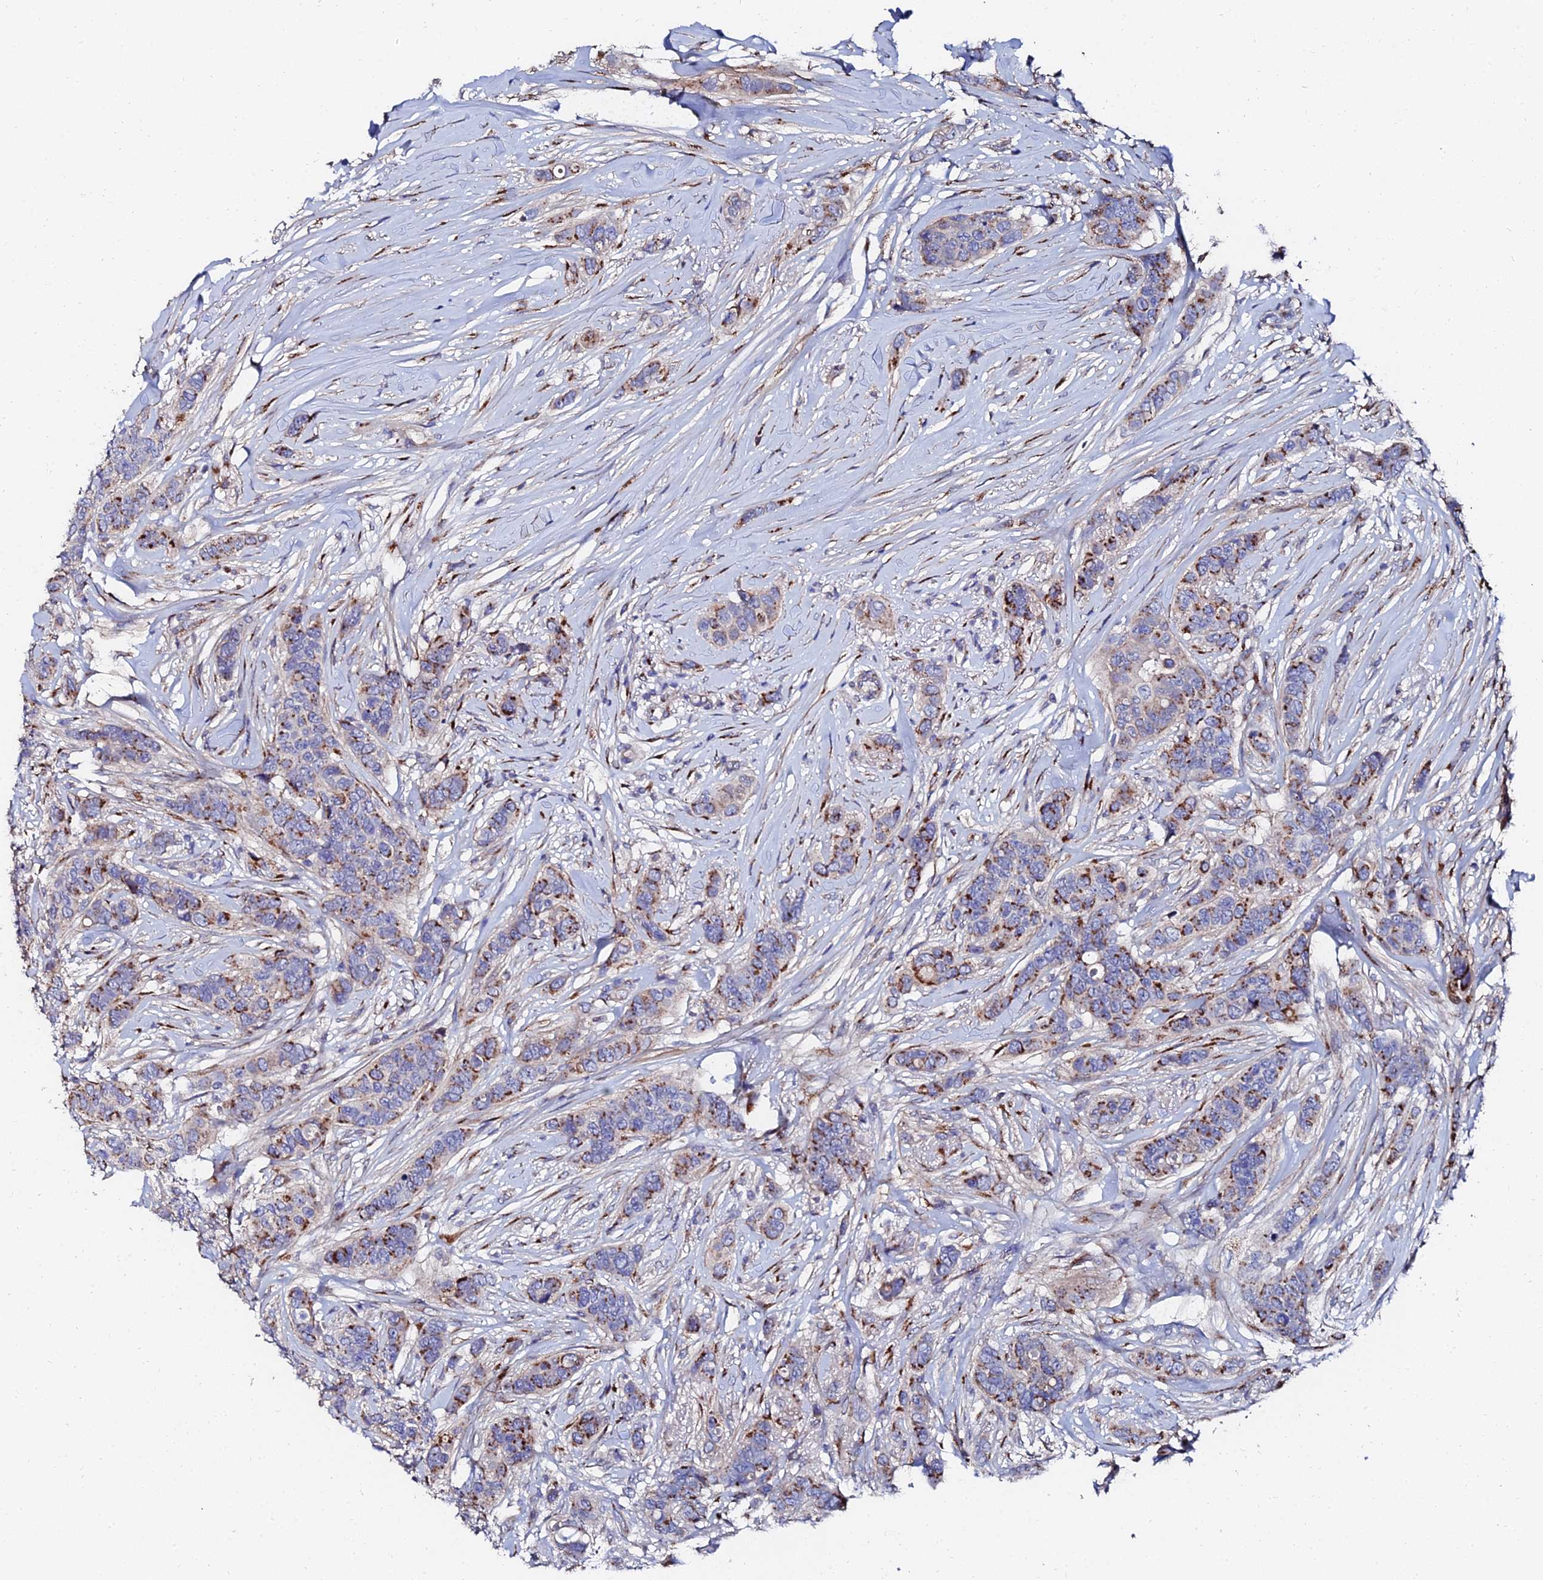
{"staining": {"intensity": "moderate", "quantity": "25%-75%", "location": "cytoplasmic/membranous"}, "tissue": "breast cancer", "cell_type": "Tumor cells", "image_type": "cancer", "snomed": [{"axis": "morphology", "description": "Lobular carcinoma"}, {"axis": "topography", "description": "Breast"}], "caption": "Breast cancer stained with DAB immunohistochemistry (IHC) demonstrates medium levels of moderate cytoplasmic/membranous positivity in approximately 25%-75% of tumor cells. (DAB (3,3'-diaminobenzidine) = brown stain, brightfield microscopy at high magnification).", "gene": "BORCS8", "patient": {"sex": "female", "age": 51}}